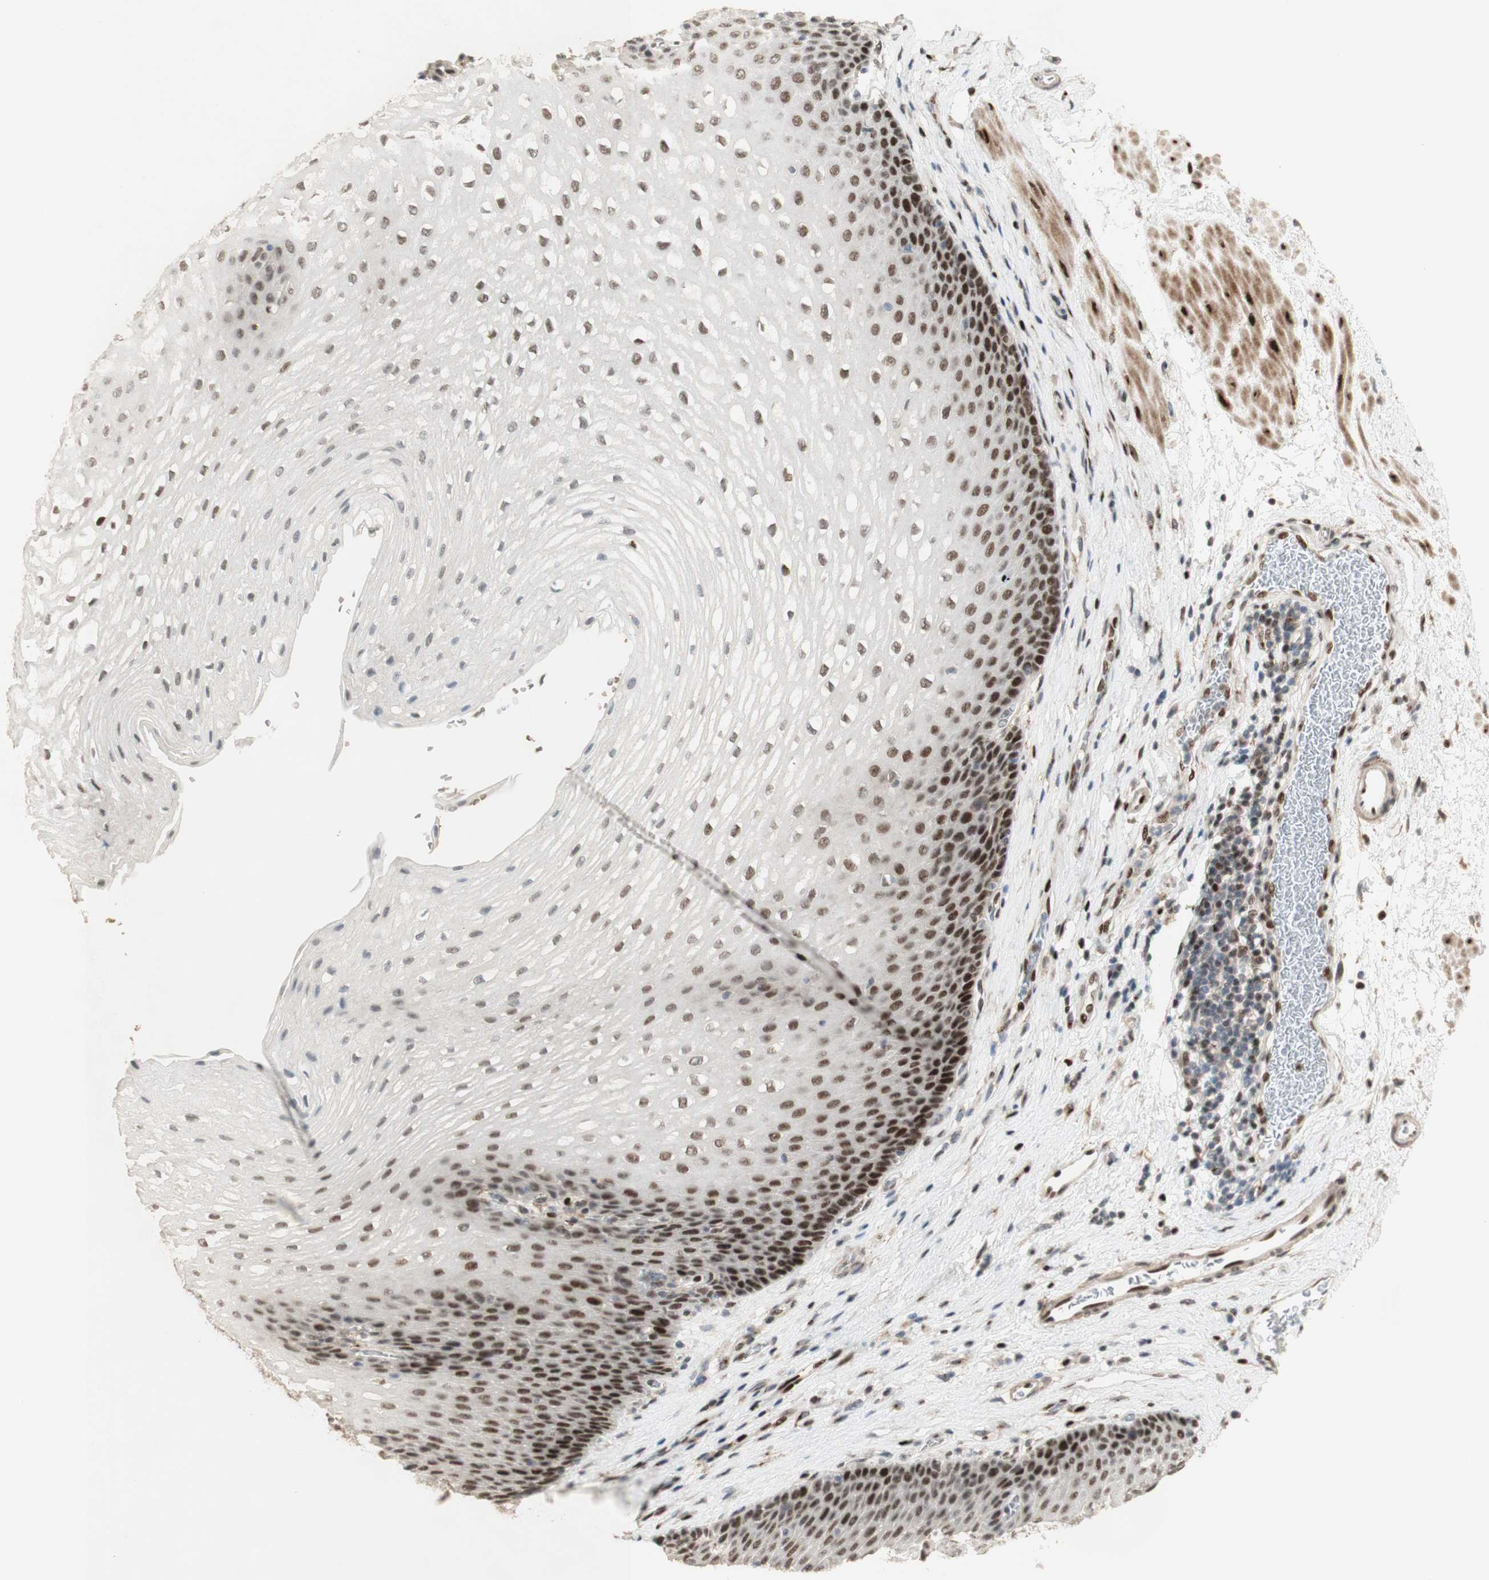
{"staining": {"intensity": "moderate", "quantity": ">75%", "location": "nuclear"}, "tissue": "esophagus", "cell_type": "Squamous epithelial cells", "image_type": "normal", "snomed": [{"axis": "morphology", "description": "Normal tissue, NOS"}, {"axis": "topography", "description": "Esophagus"}], "caption": "Protein staining exhibits moderate nuclear positivity in approximately >75% of squamous epithelial cells in benign esophagus.", "gene": "FOXP1", "patient": {"sex": "male", "age": 48}}